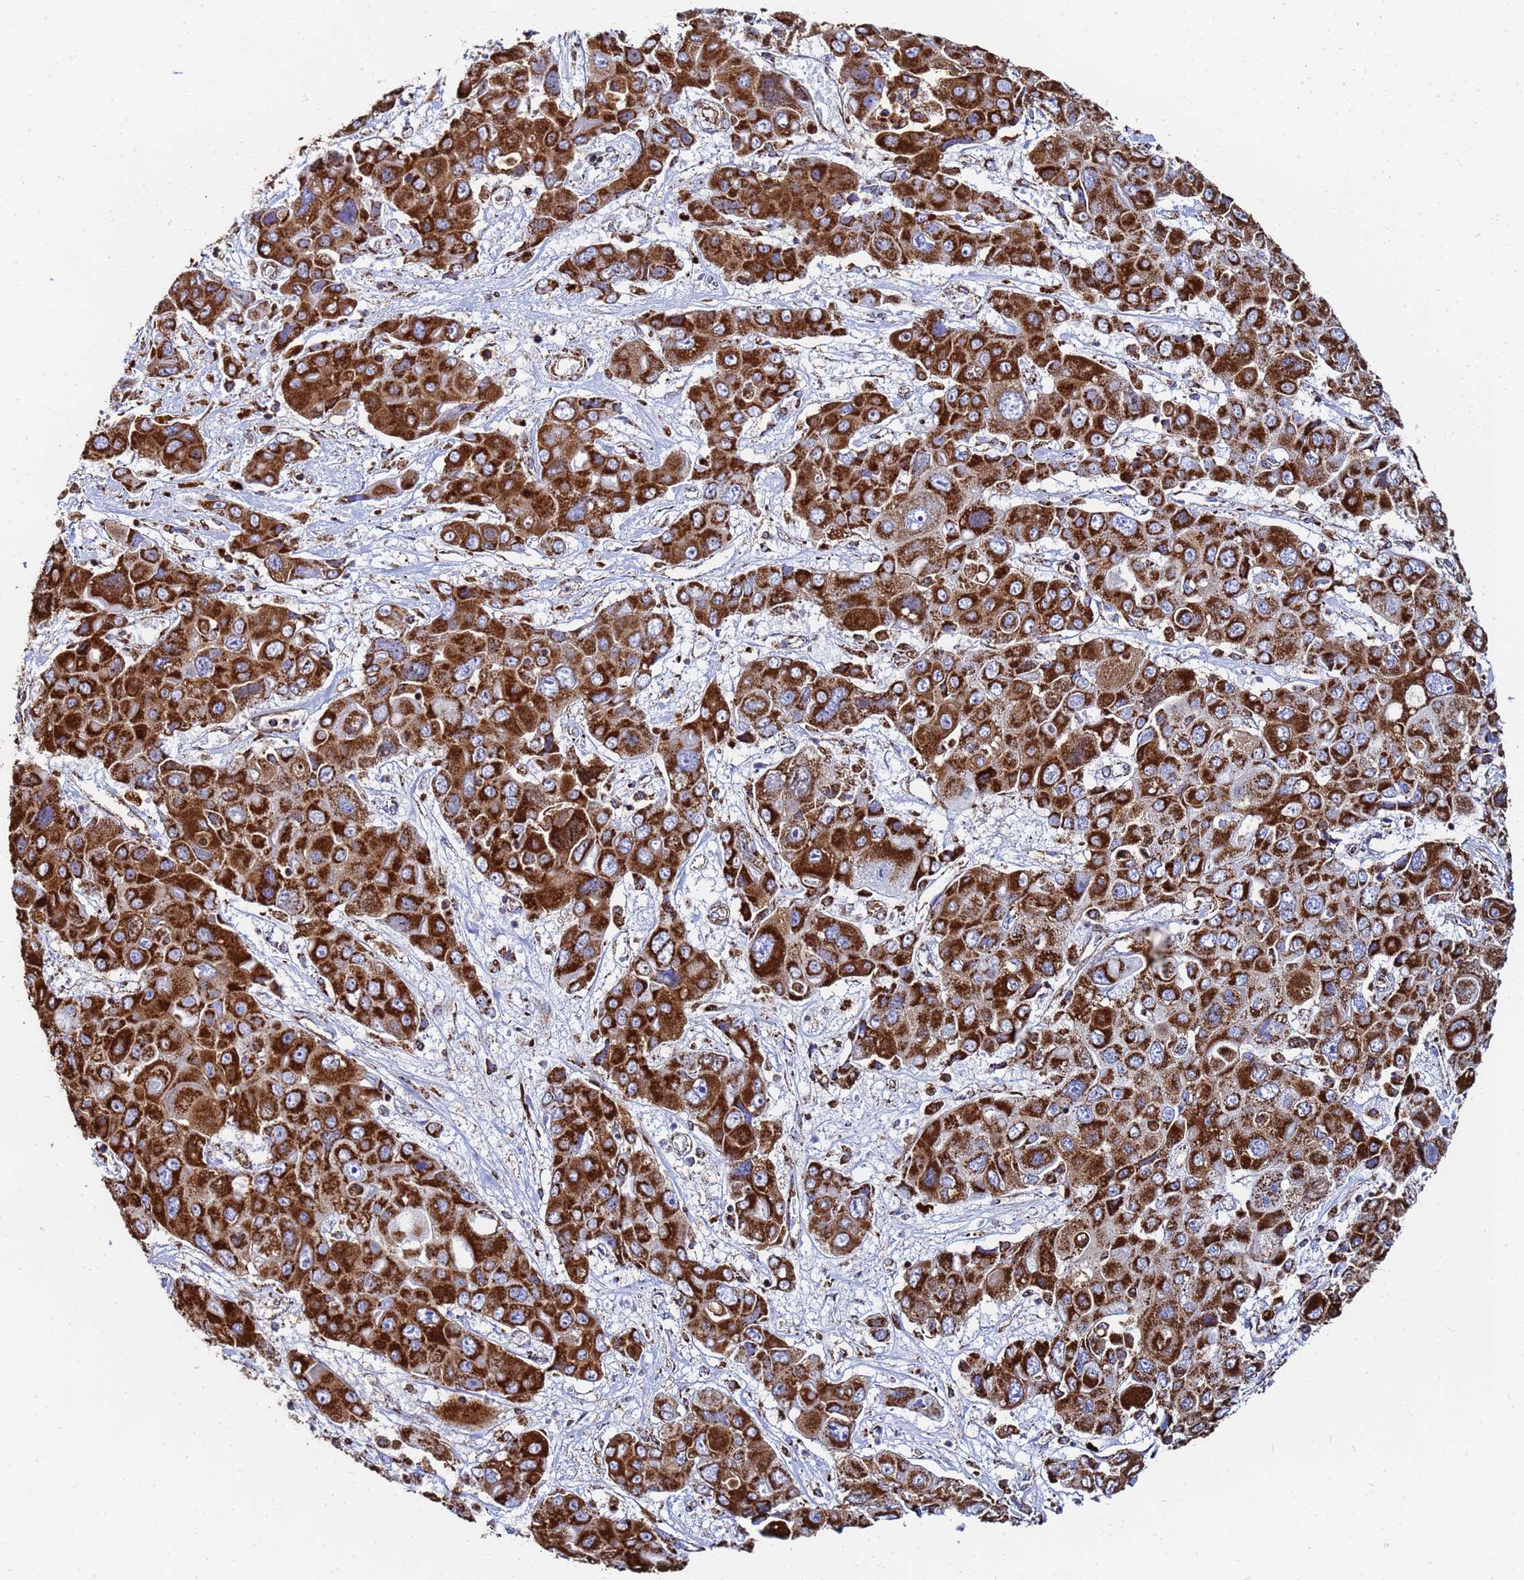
{"staining": {"intensity": "strong", "quantity": ">75%", "location": "cytoplasmic/membranous"}, "tissue": "liver cancer", "cell_type": "Tumor cells", "image_type": "cancer", "snomed": [{"axis": "morphology", "description": "Cholangiocarcinoma"}, {"axis": "topography", "description": "Liver"}], "caption": "DAB (3,3'-diaminobenzidine) immunohistochemical staining of human liver cancer reveals strong cytoplasmic/membranous protein positivity in about >75% of tumor cells.", "gene": "GLUD1", "patient": {"sex": "male", "age": 67}}